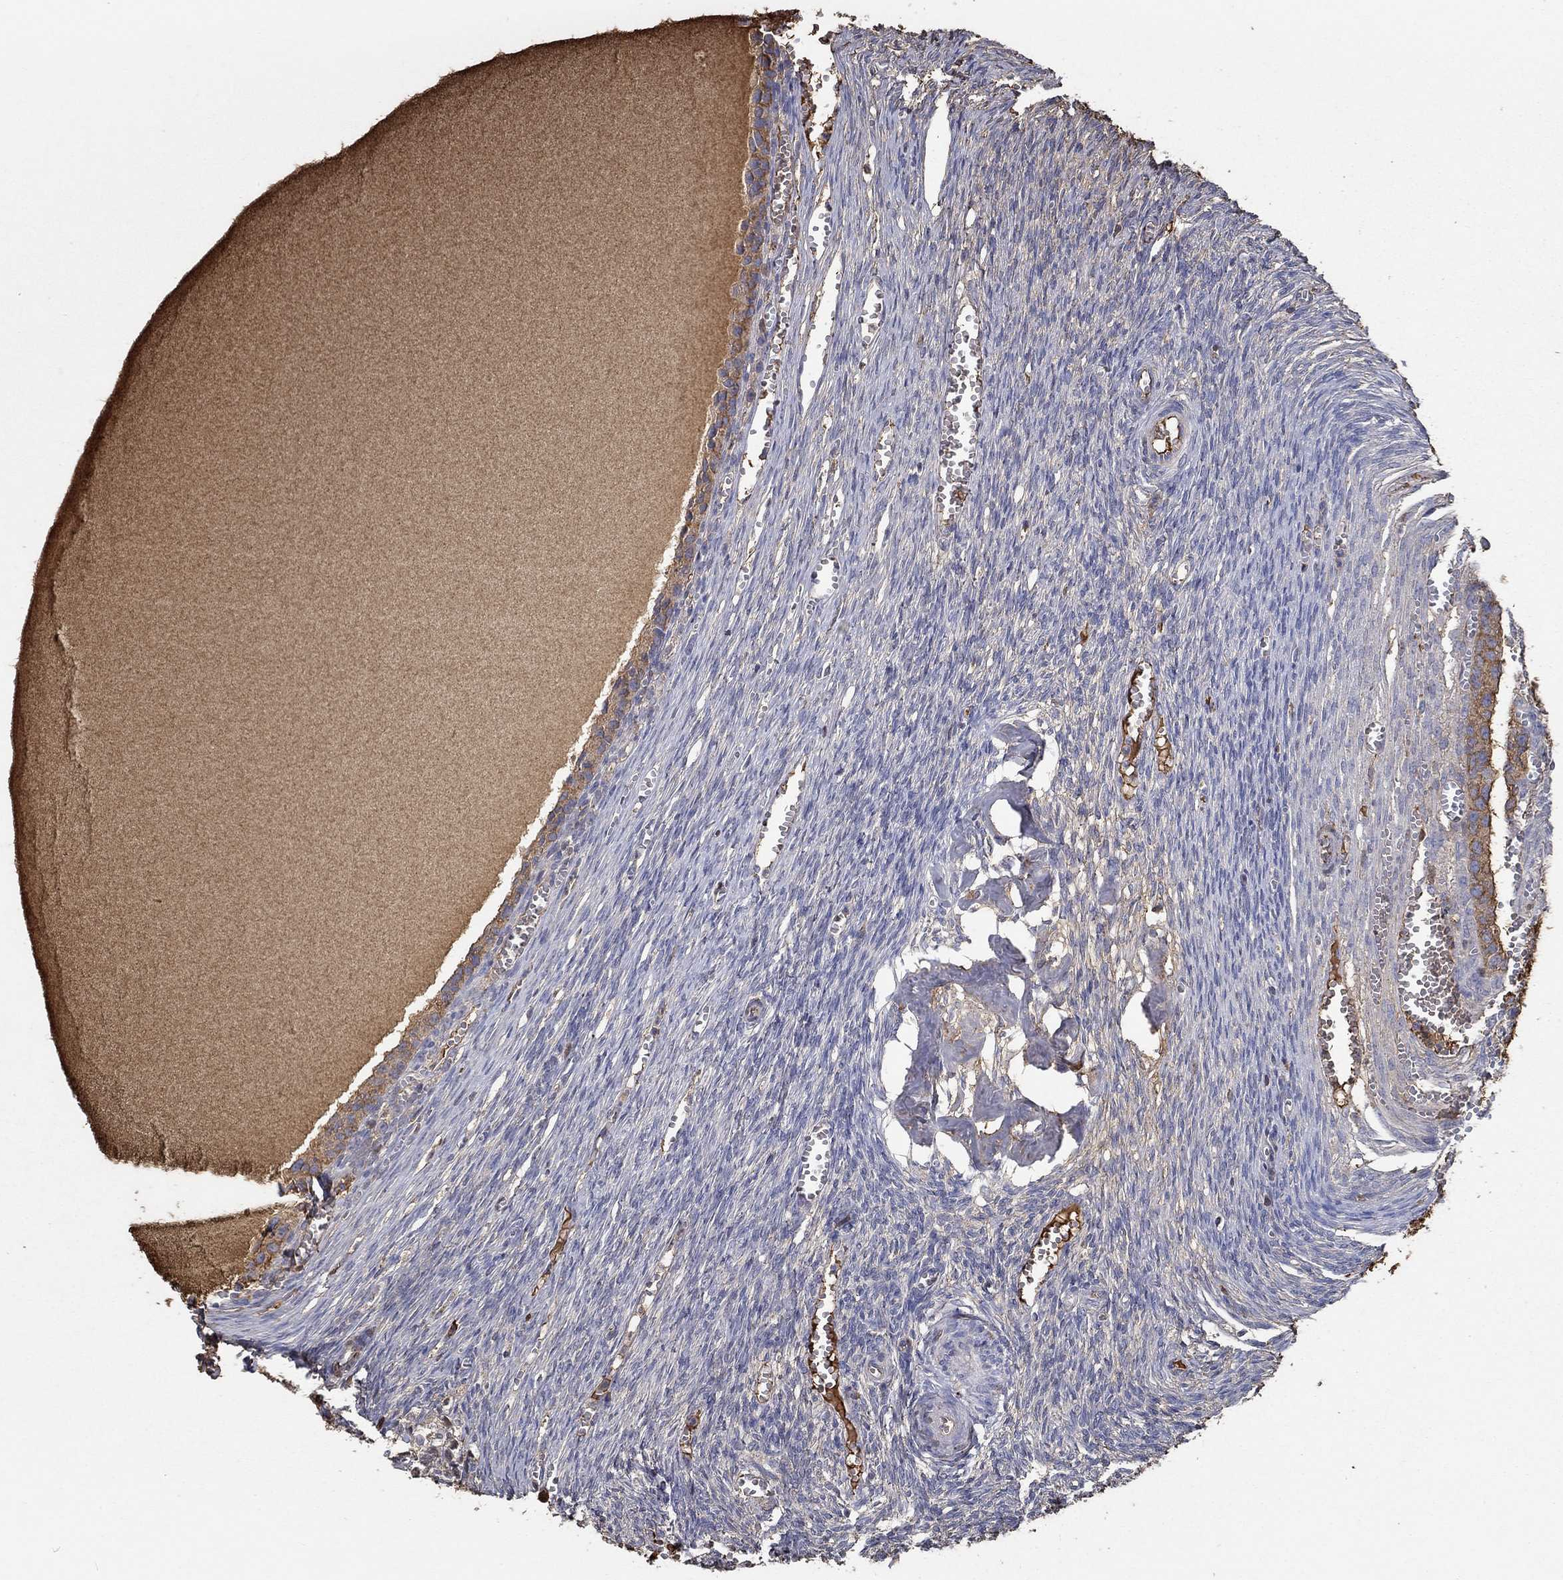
{"staining": {"intensity": "strong", "quantity": ">75%", "location": "cytoplasmic/membranous"}, "tissue": "ovary", "cell_type": "Follicle cells", "image_type": "normal", "snomed": [{"axis": "morphology", "description": "Normal tissue, NOS"}, {"axis": "topography", "description": "Ovary"}], "caption": "IHC of unremarkable human ovary demonstrates high levels of strong cytoplasmic/membranous expression in about >75% of follicle cells. Nuclei are stained in blue.", "gene": "IL10", "patient": {"sex": "female", "age": 43}}